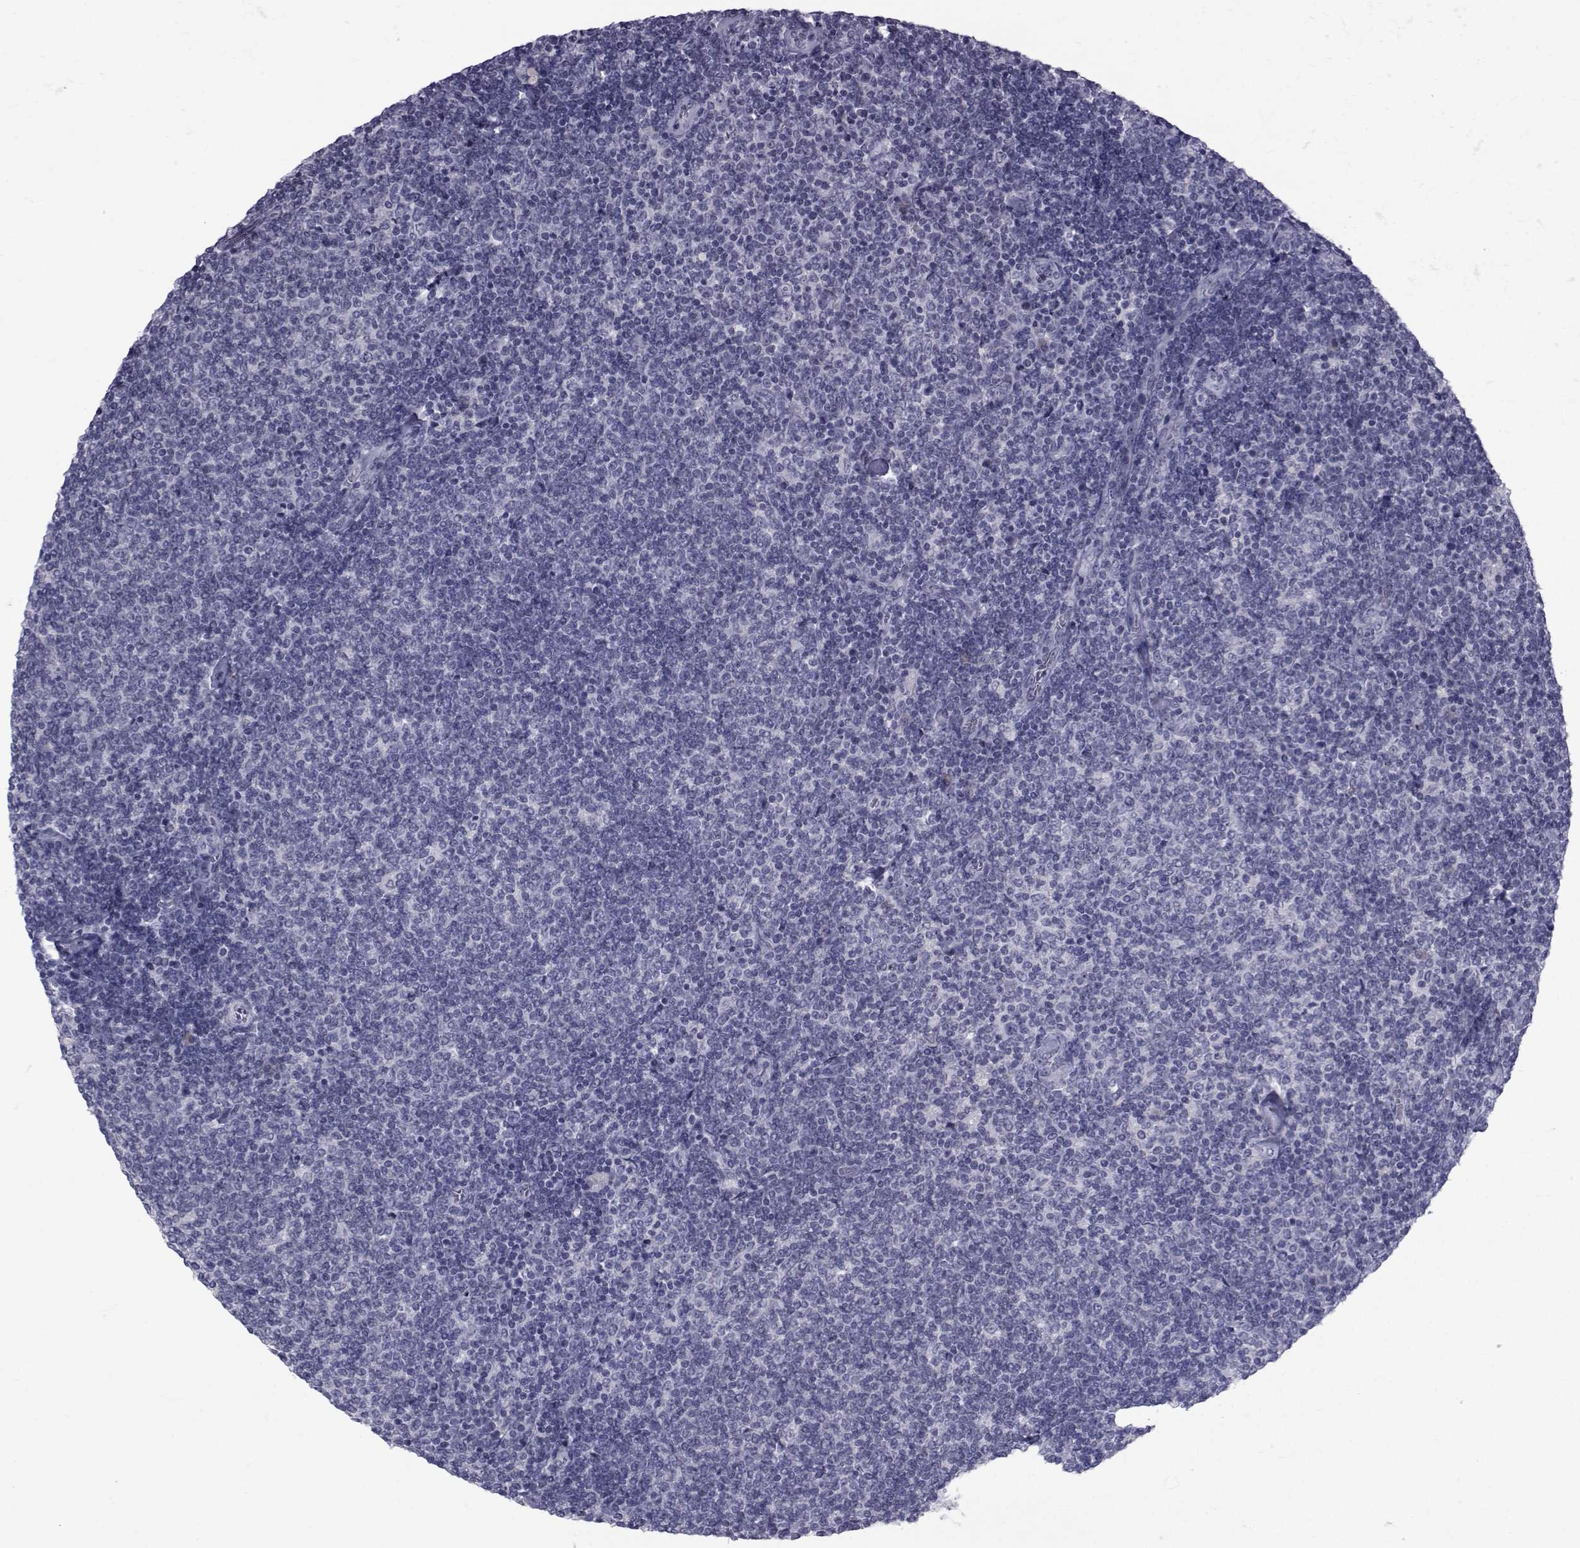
{"staining": {"intensity": "negative", "quantity": "none", "location": "none"}, "tissue": "lymphoma", "cell_type": "Tumor cells", "image_type": "cancer", "snomed": [{"axis": "morphology", "description": "Malignant lymphoma, non-Hodgkin's type, Low grade"}, {"axis": "topography", "description": "Lymph node"}], "caption": "A histopathology image of human lymphoma is negative for staining in tumor cells. (DAB IHC with hematoxylin counter stain).", "gene": "PAX2", "patient": {"sex": "male", "age": 52}}